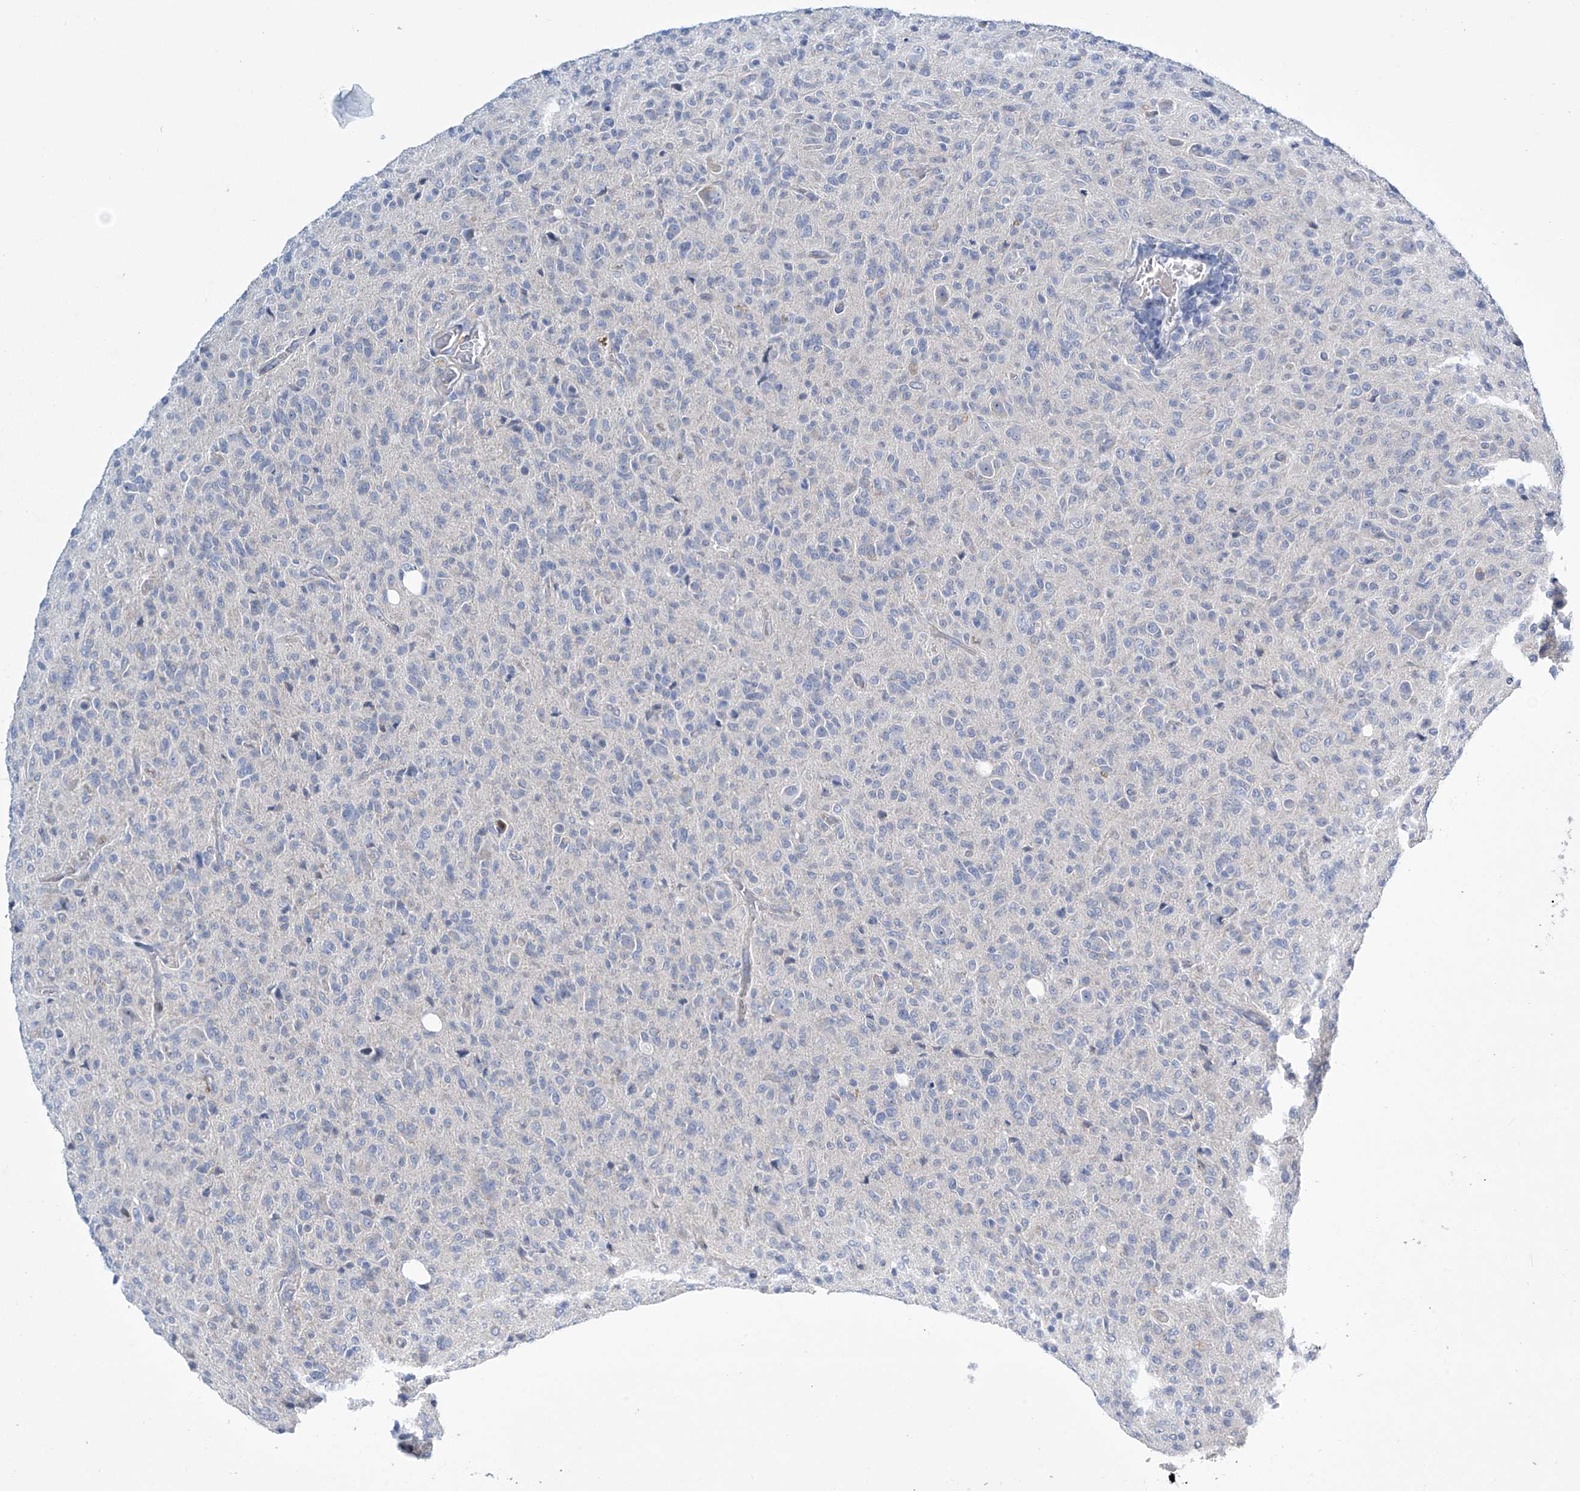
{"staining": {"intensity": "negative", "quantity": "none", "location": "none"}, "tissue": "glioma", "cell_type": "Tumor cells", "image_type": "cancer", "snomed": [{"axis": "morphology", "description": "Glioma, malignant, High grade"}, {"axis": "topography", "description": "Brain"}], "caption": "Tumor cells are negative for protein expression in human high-grade glioma (malignant). (DAB IHC with hematoxylin counter stain).", "gene": "TRIM60", "patient": {"sex": "female", "age": 57}}